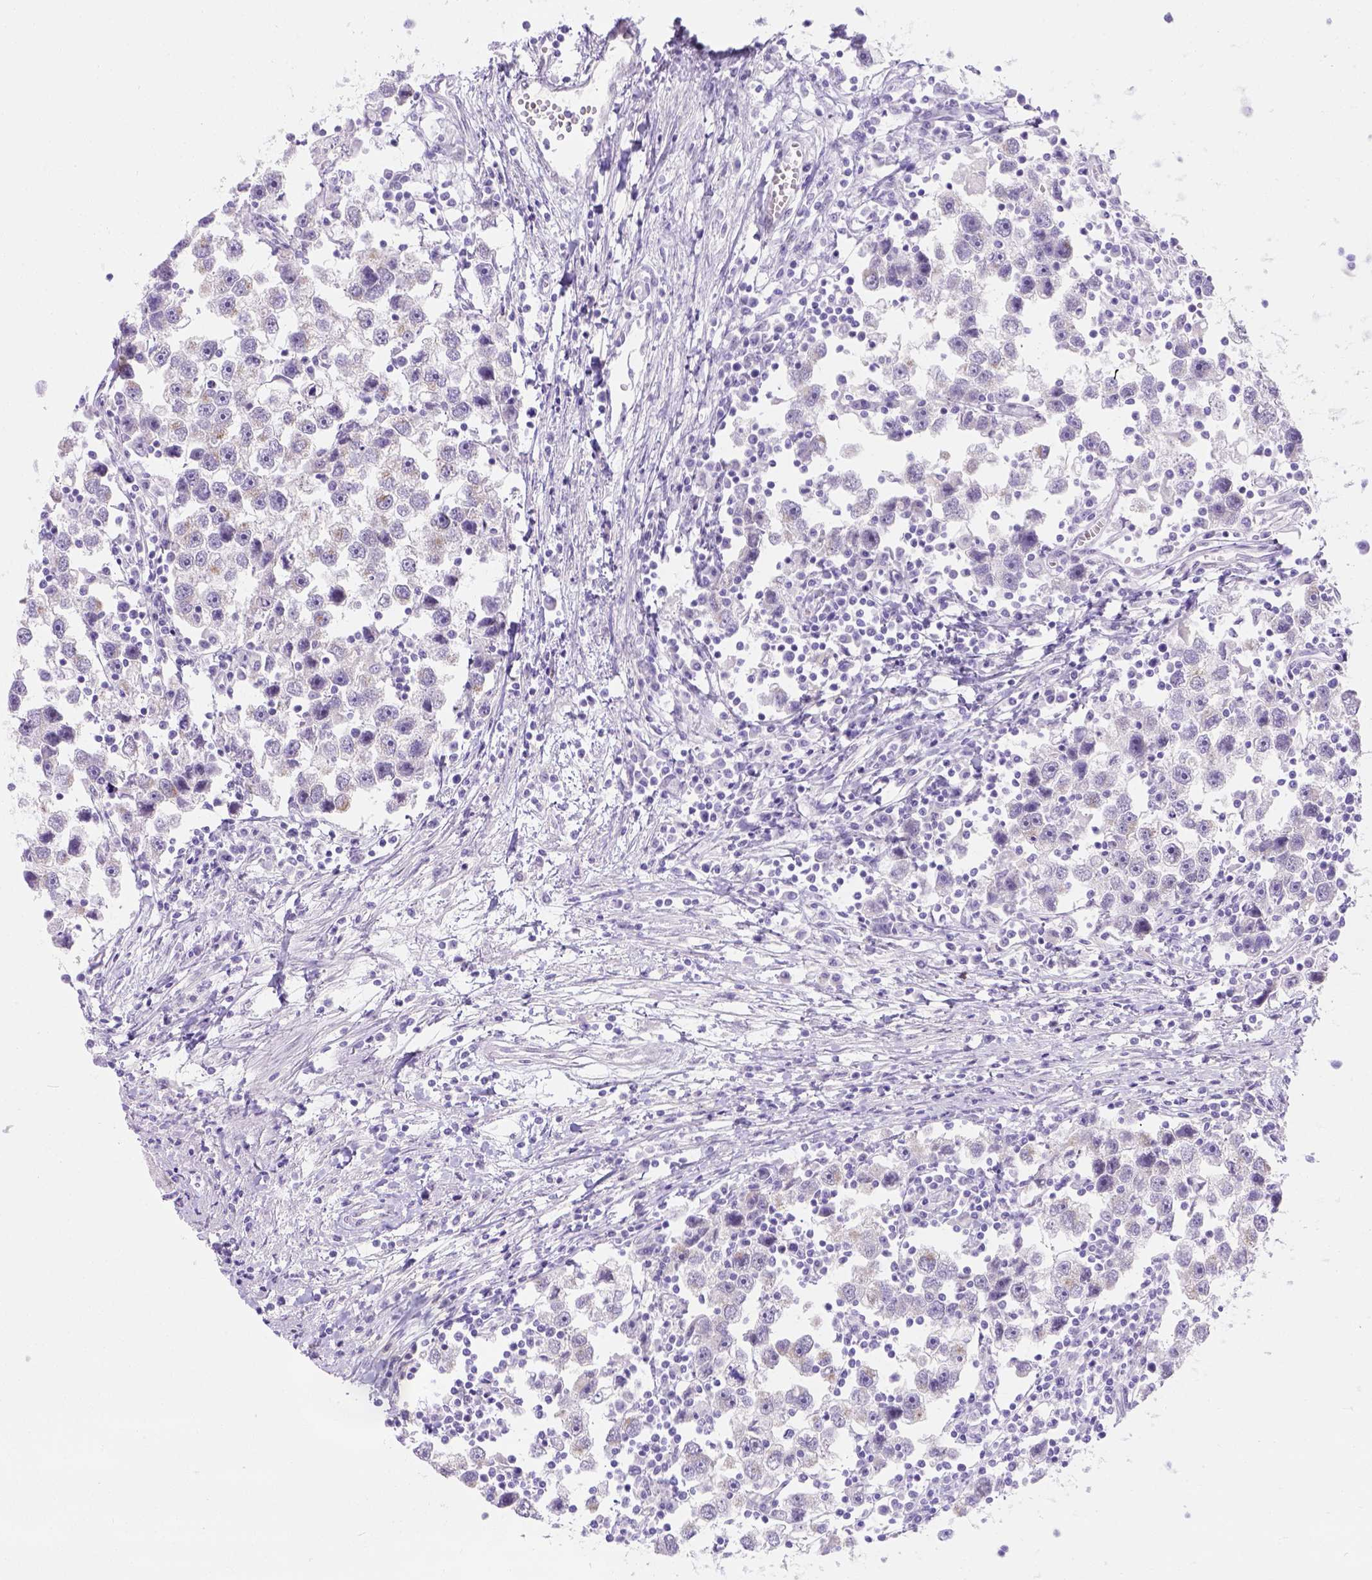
{"staining": {"intensity": "weak", "quantity": "<25%", "location": "cytoplasmic/membranous"}, "tissue": "testis cancer", "cell_type": "Tumor cells", "image_type": "cancer", "snomed": [{"axis": "morphology", "description": "Seminoma, NOS"}, {"axis": "topography", "description": "Testis"}], "caption": "This is a histopathology image of IHC staining of testis cancer (seminoma), which shows no positivity in tumor cells. Brightfield microscopy of immunohistochemistry (IHC) stained with DAB (3,3'-diaminobenzidine) (brown) and hematoxylin (blue), captured at high magnification.", "gene": "PHF7", "patient": {"sex": "male", "age": 30}}